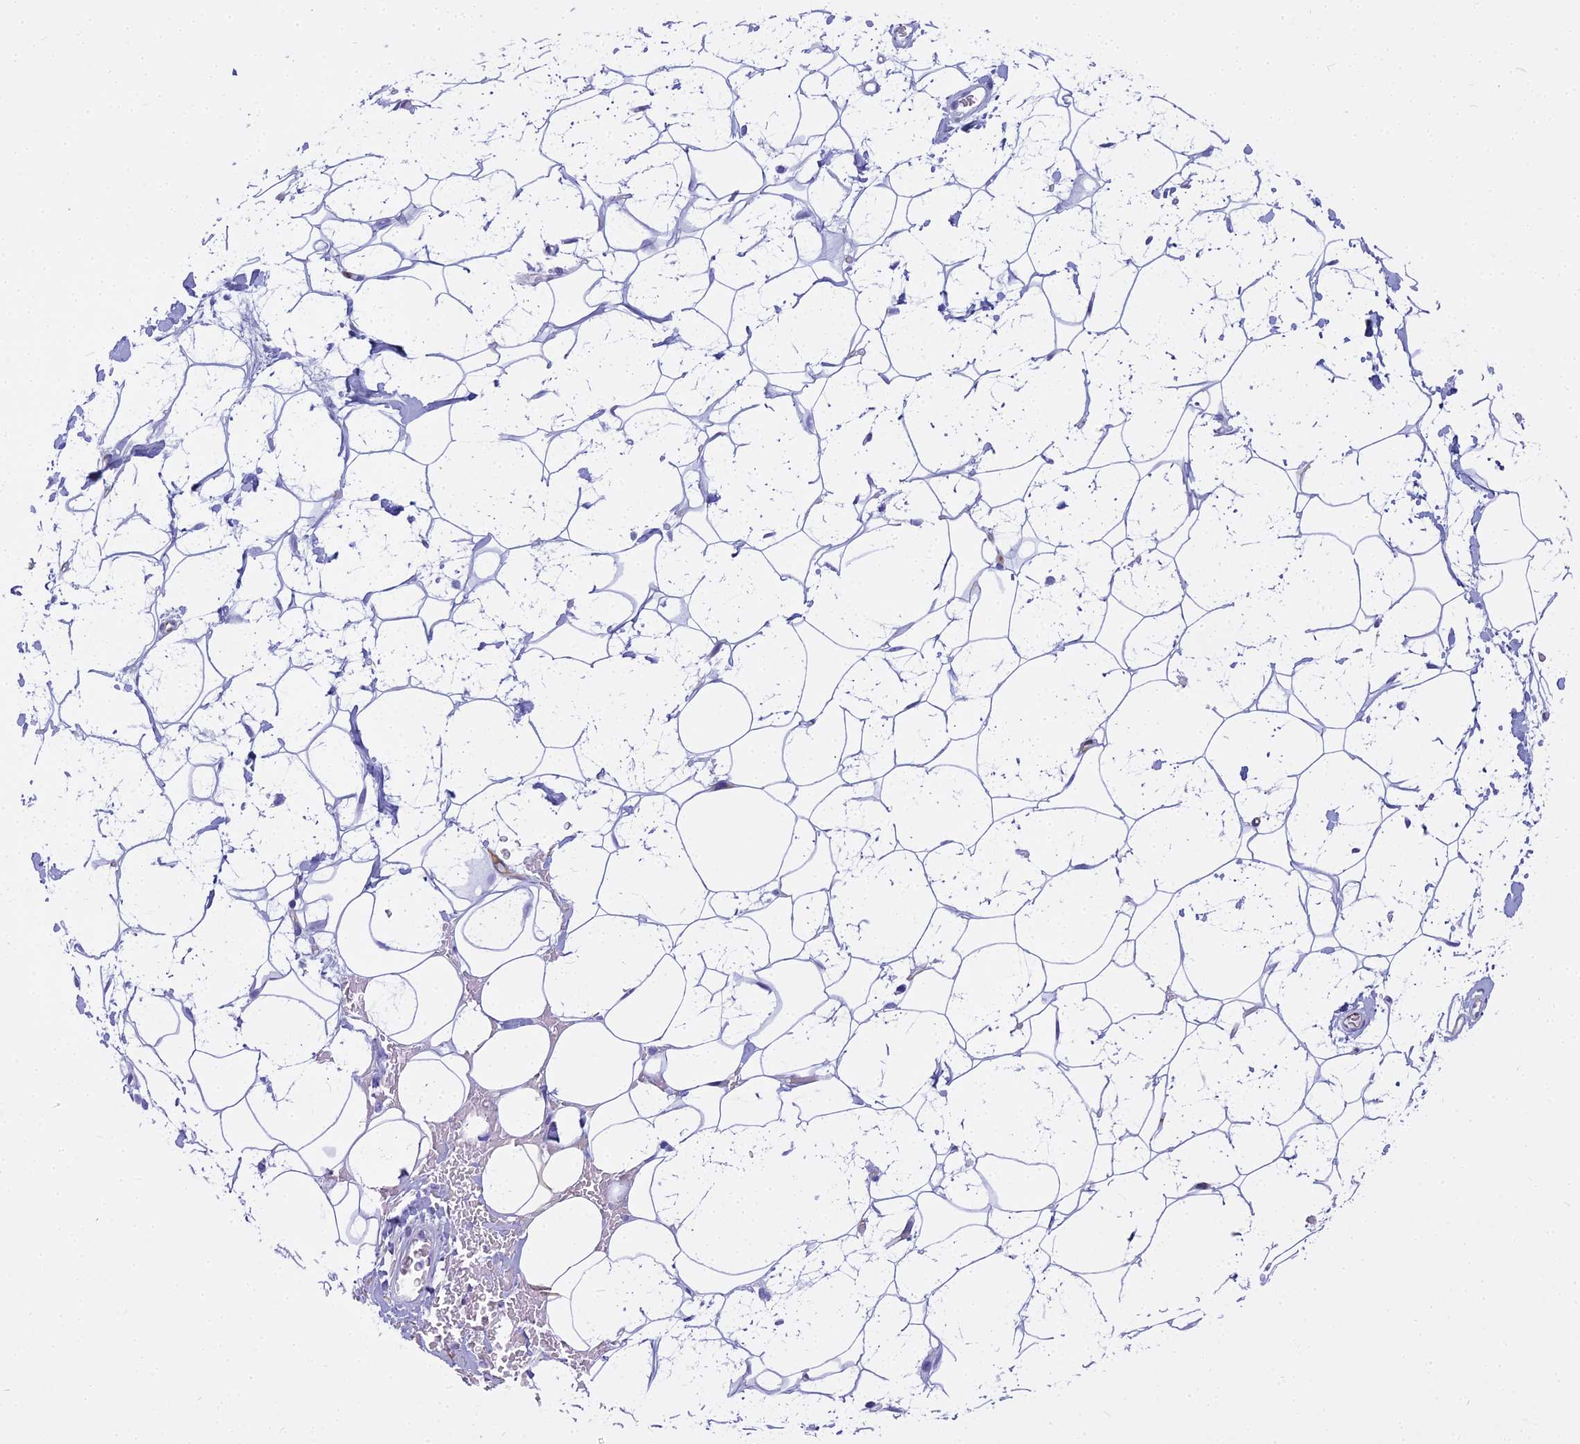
{"staining": {"intensity": "negative", "quantity": "none", "location": "none"}, "tissue": "adipose tissue", "cell_type": "Adipocytes", "image_type": "normal", "snomed": [{"axis": "morphology", "description": "Normal tissue, NOS"}, {"axis": "topography", "description": "Breast"}], "caption": "The immunohistochemistry (IHC) image has no significant positivity in adipocytes of adipose tissue. Brightfield microscopy of immunohistochemistry stained with DAB (brown) and hematoxylin (blue), captured at high magnification.", "gene": "ENSG00000265118", "patient": {"sex": "female", "age": 26}}